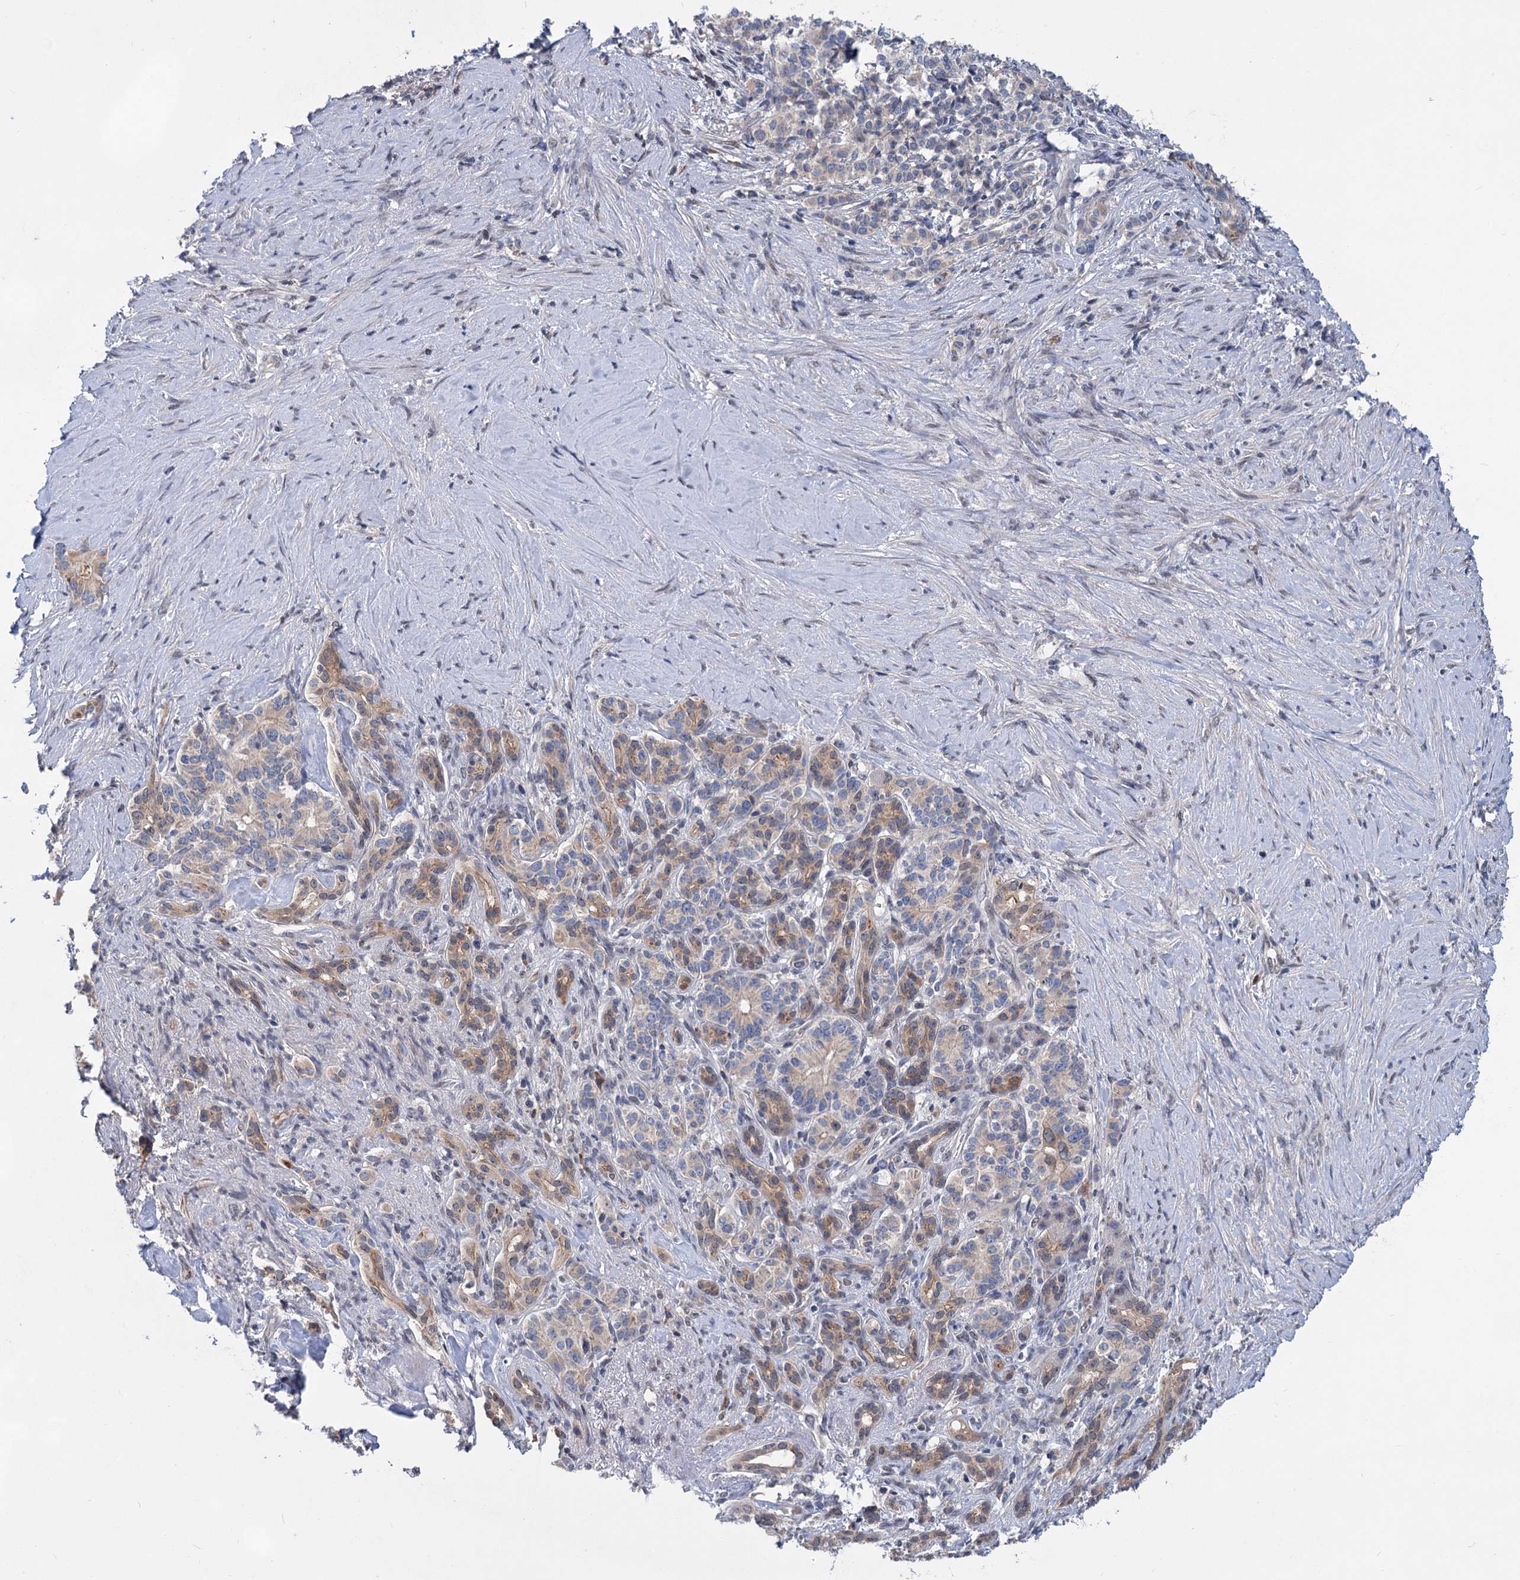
{"staining": {"intensity": "moderate", "quantity": "25%-75%", "location": "cytoplasmic/membranous"}, "tissue": "pancreatic cancer", "cell_type": "Tumor cells", "image_type": "cancer", "snomed": [{"axis": "morphology", "description": "Adenocarcinoma, NOS"}, {"axis": "topography", "description": "Pancreas"}], "caption": "The immunohistochemical stain labels moderate cytoplasmic/membranous expression in tumor cells of adenocarcinoma (pancreatic) tissue.", "gene": "TTC17", "patient": {"sex": "female", "age": 74}}